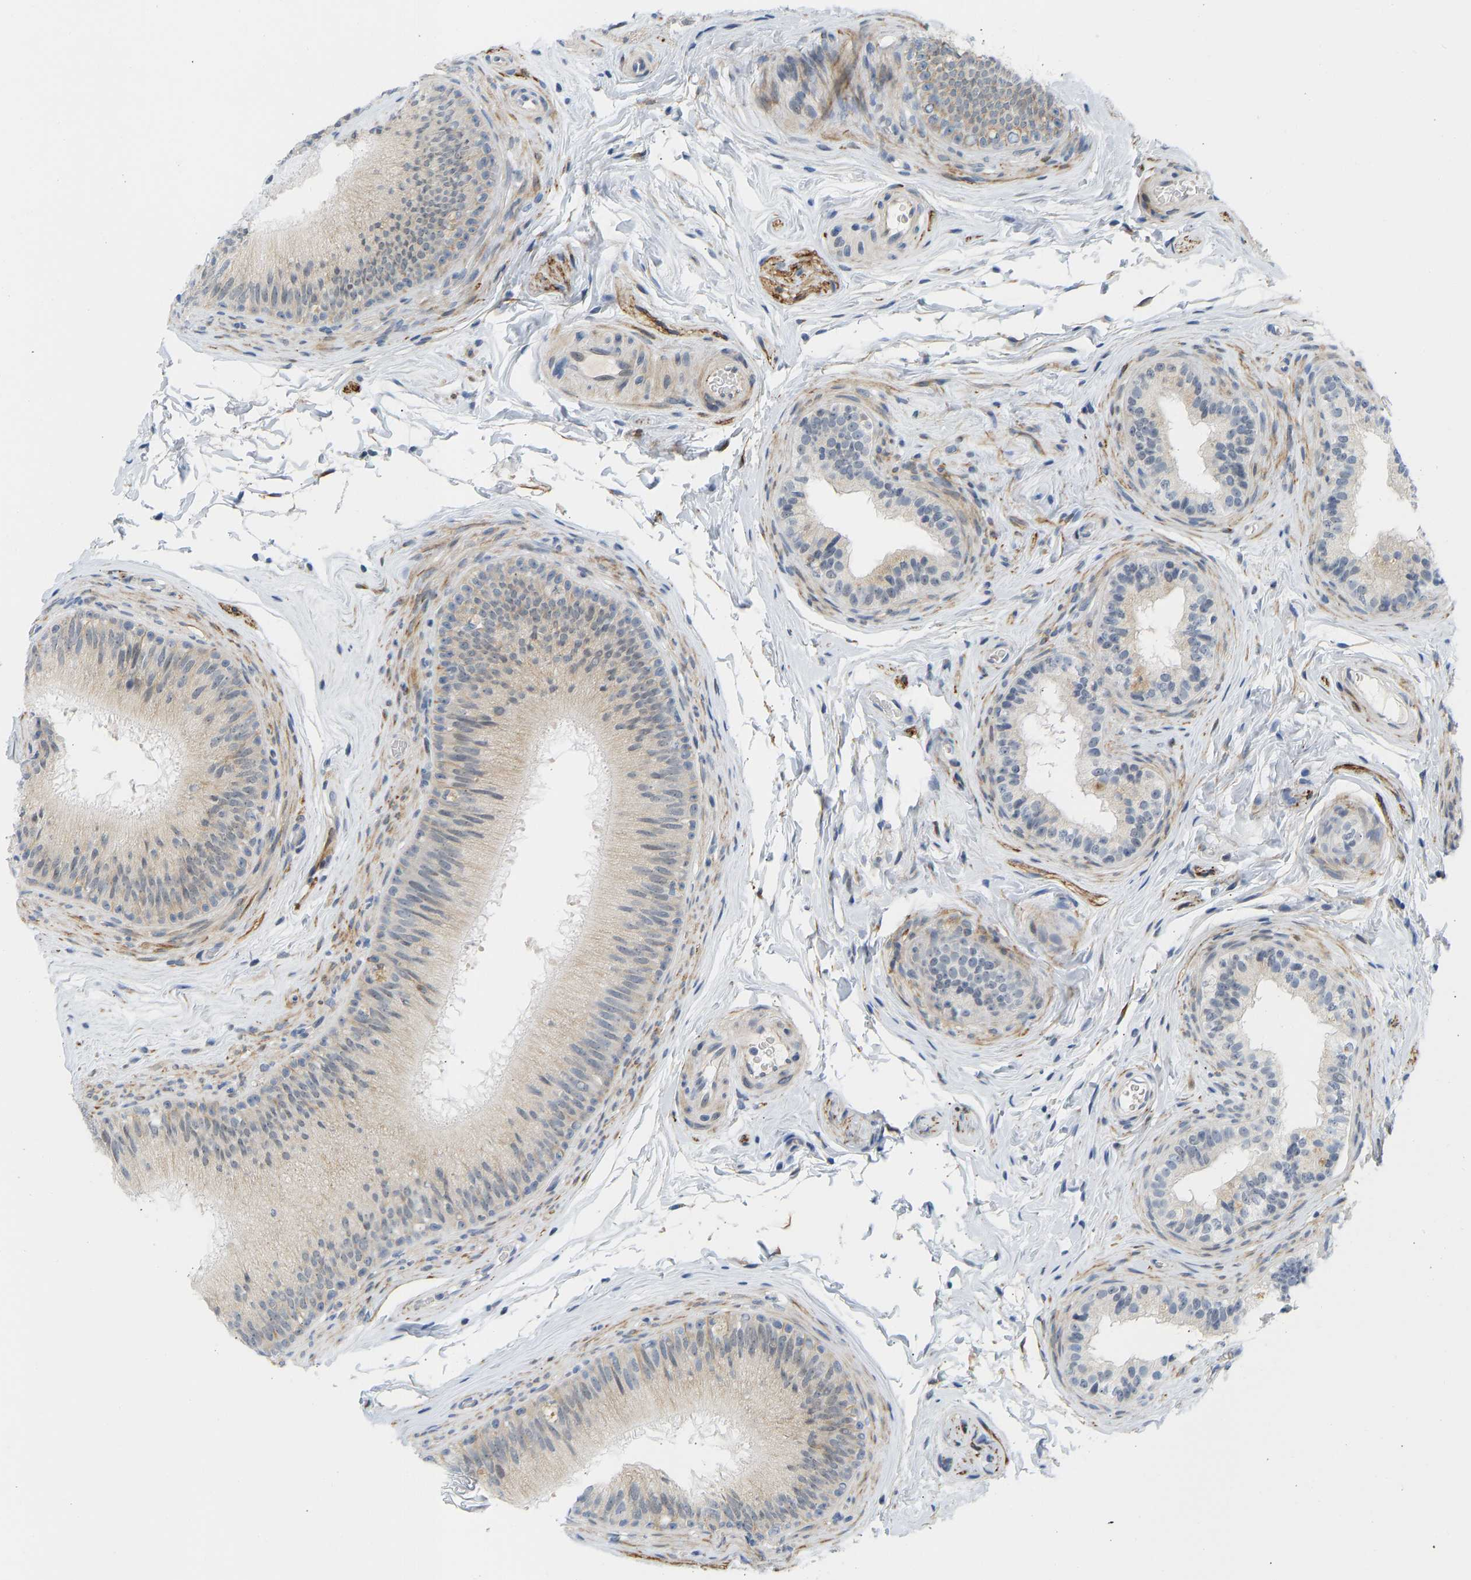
{"staining": {"intensity": "weak", "quantity": "25%-75%", "location": "cytoplasmic/membranous,nuclear"}, "tissue": "epididymis", "cell_type": "Glandular cells", "image_type": "normal", "snomed": [{"axis": "morphology", "description": "Normal tissue, NOS"}, {"axis": "topography", "description": "Testis"}, {"axis": "topography", "description": "Epididymis"}], "caption": "Immunohistochemical staining of benign human epididymis reveals weak cytoplasmic/membranous,nuclear protein staining in about 25%-75% of glandular cells.", "gene": "BAG1", "patient": {"sex": "male", "age": 36}}